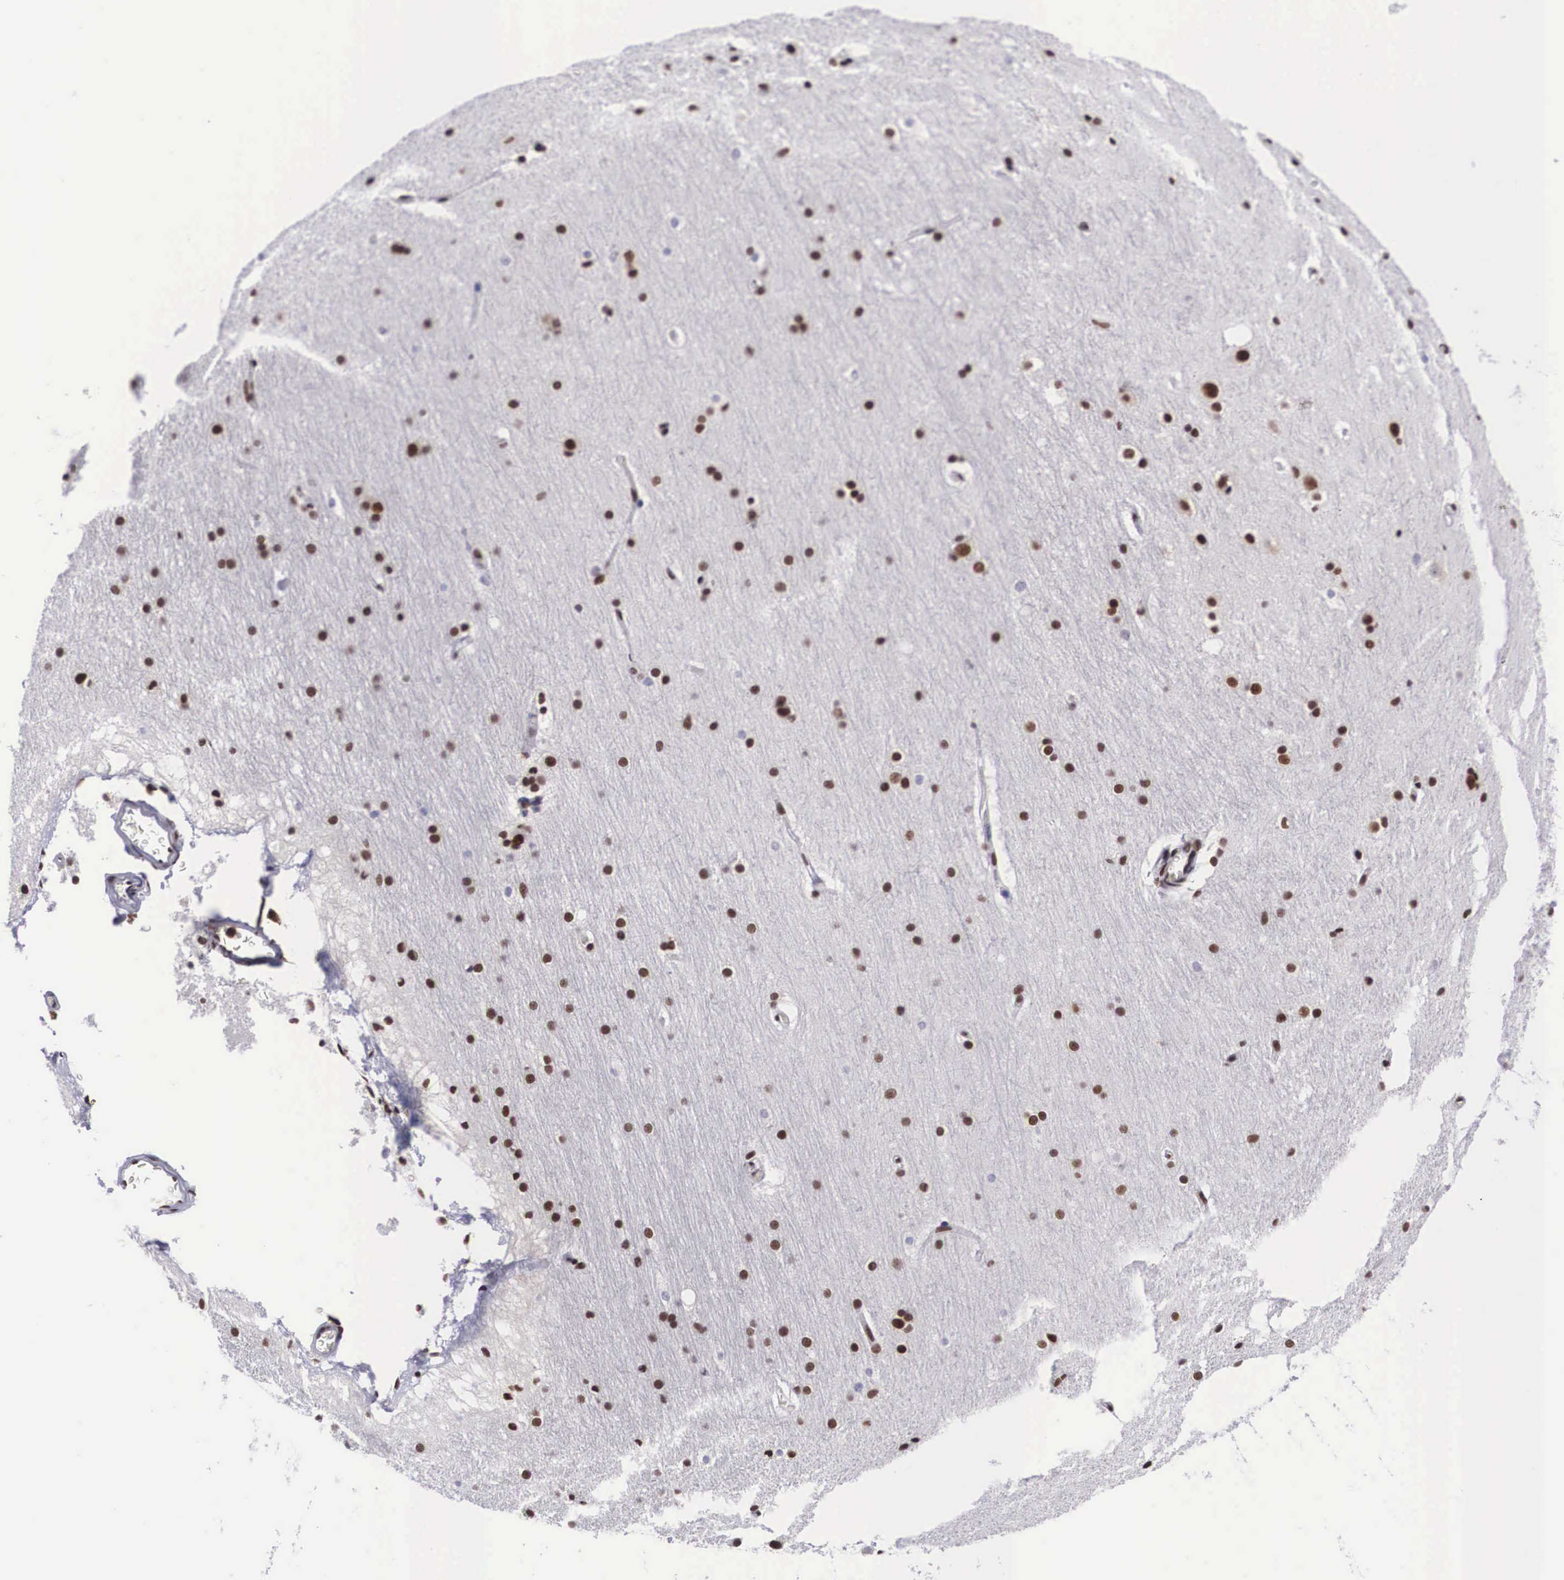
{"staining": {"intensity": "moderate", "quantity": ">75%", "location": "nuclear"}, "tissue": "cerebral cortex", "cell_type": "Endothelial cells", "image_type": "normal", "snomed": [{"axis": "morphology", "description": "Normal tissue, NOS"}, {"axis": "topography", "description": "Cerebral cortex"}, {"axis": "topography", "description": "Hippocampus"}], "caption": "Protein analysis of unremarkable cerebral cortex exhibits moderate nuclear positivity in approximately >75% of endothelial cells.", "gene": "SF3A1", "patient": {"sex": "female", "age": 19}}